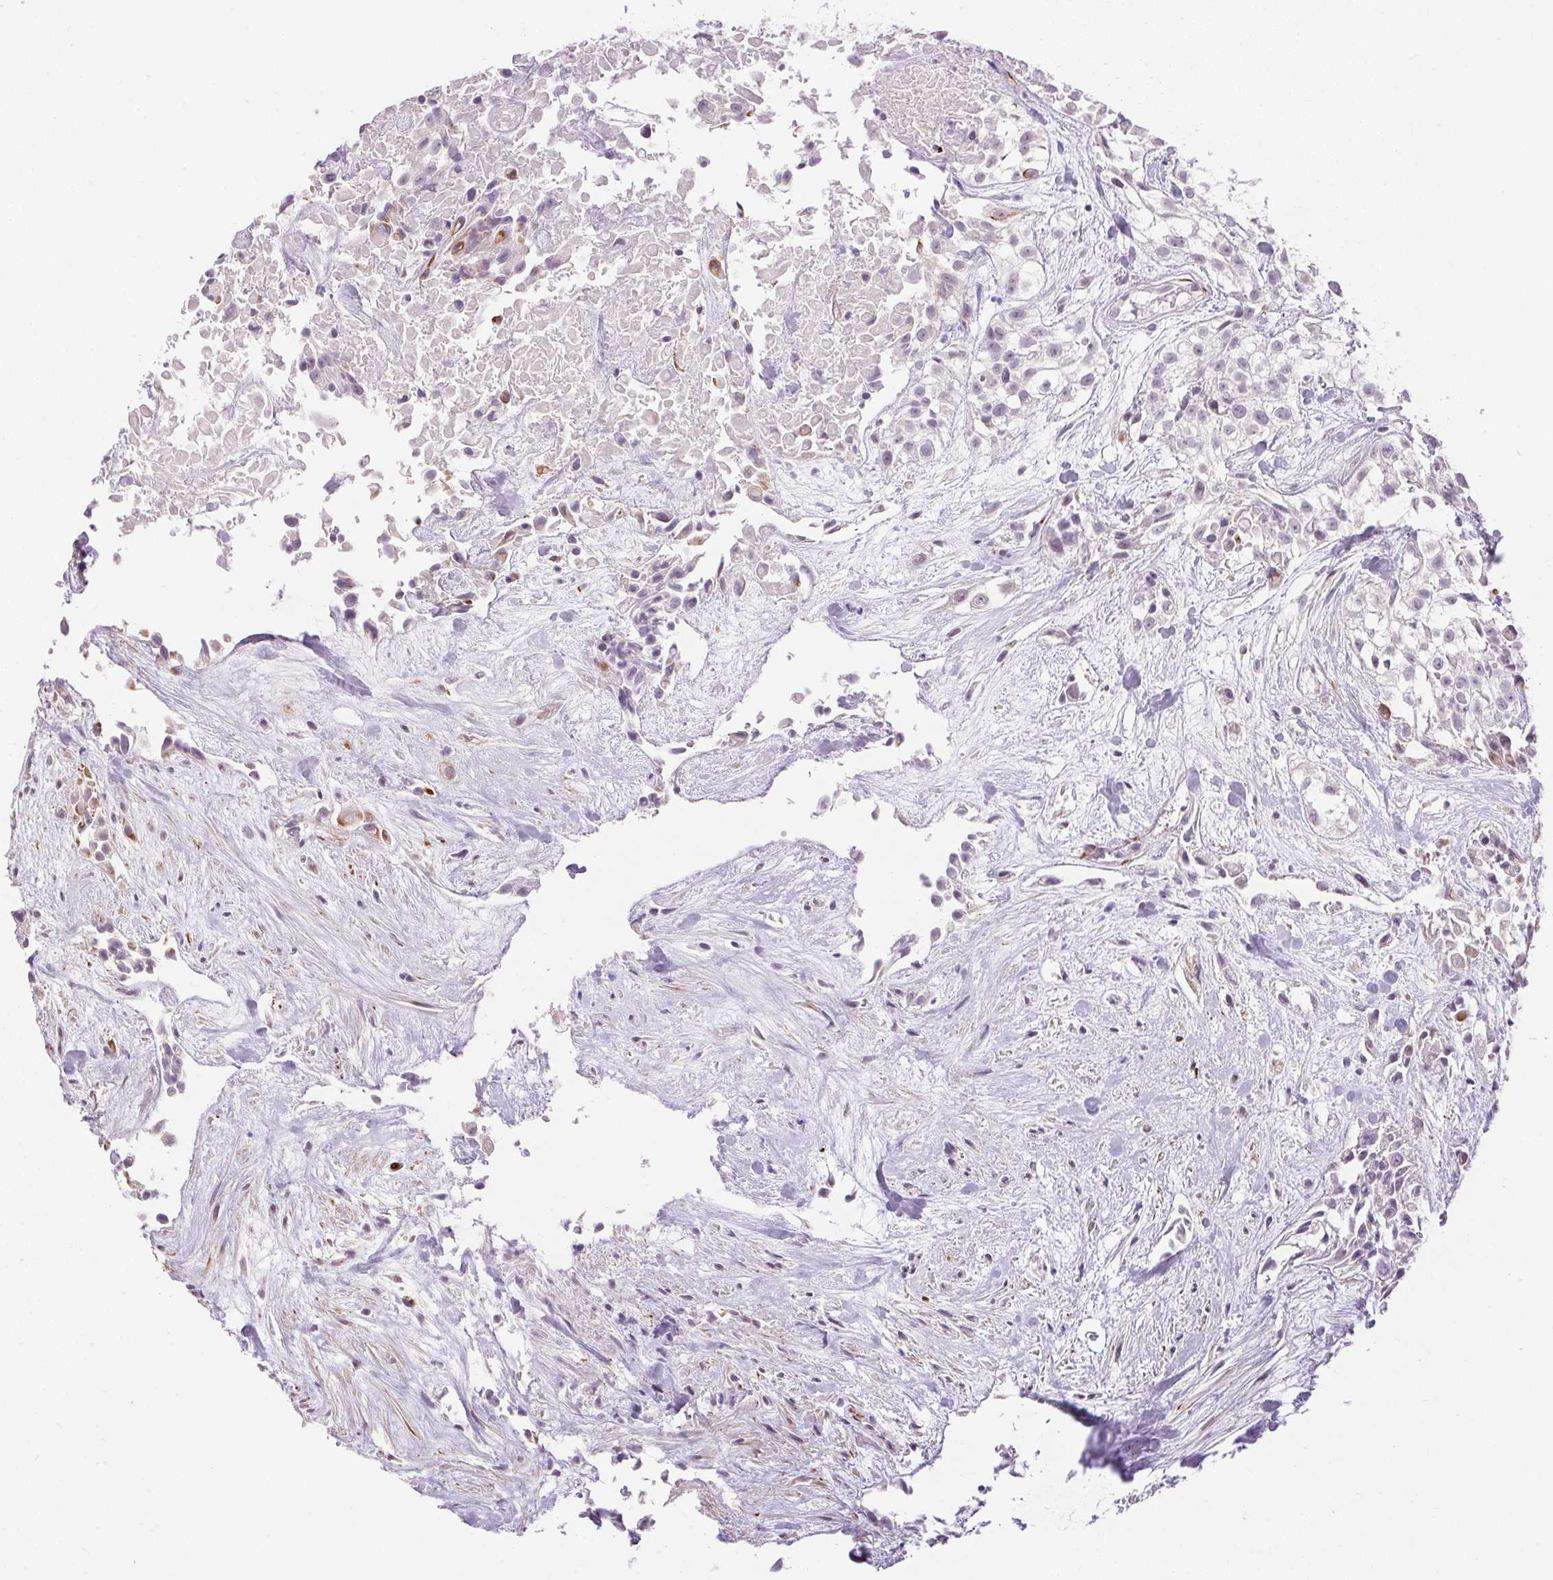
{"staining": {"intensity": "negative", "quantity": "none", "location": "none"}, "tissue": "urothelial cancer", "cell_type": "Tumor cells", "image_type": "cancer", "snomed": [{"axis": "morphology", "description": "Urothelial carcinoma, High grade"}, {"axis": "topography", "description": "Urinary bladder"}], "caption": "Tumor cells are negative for protein expression in human urothelial cancer.", "gene": "GYG2", "patient": {"sex": "male", "age": 56}}